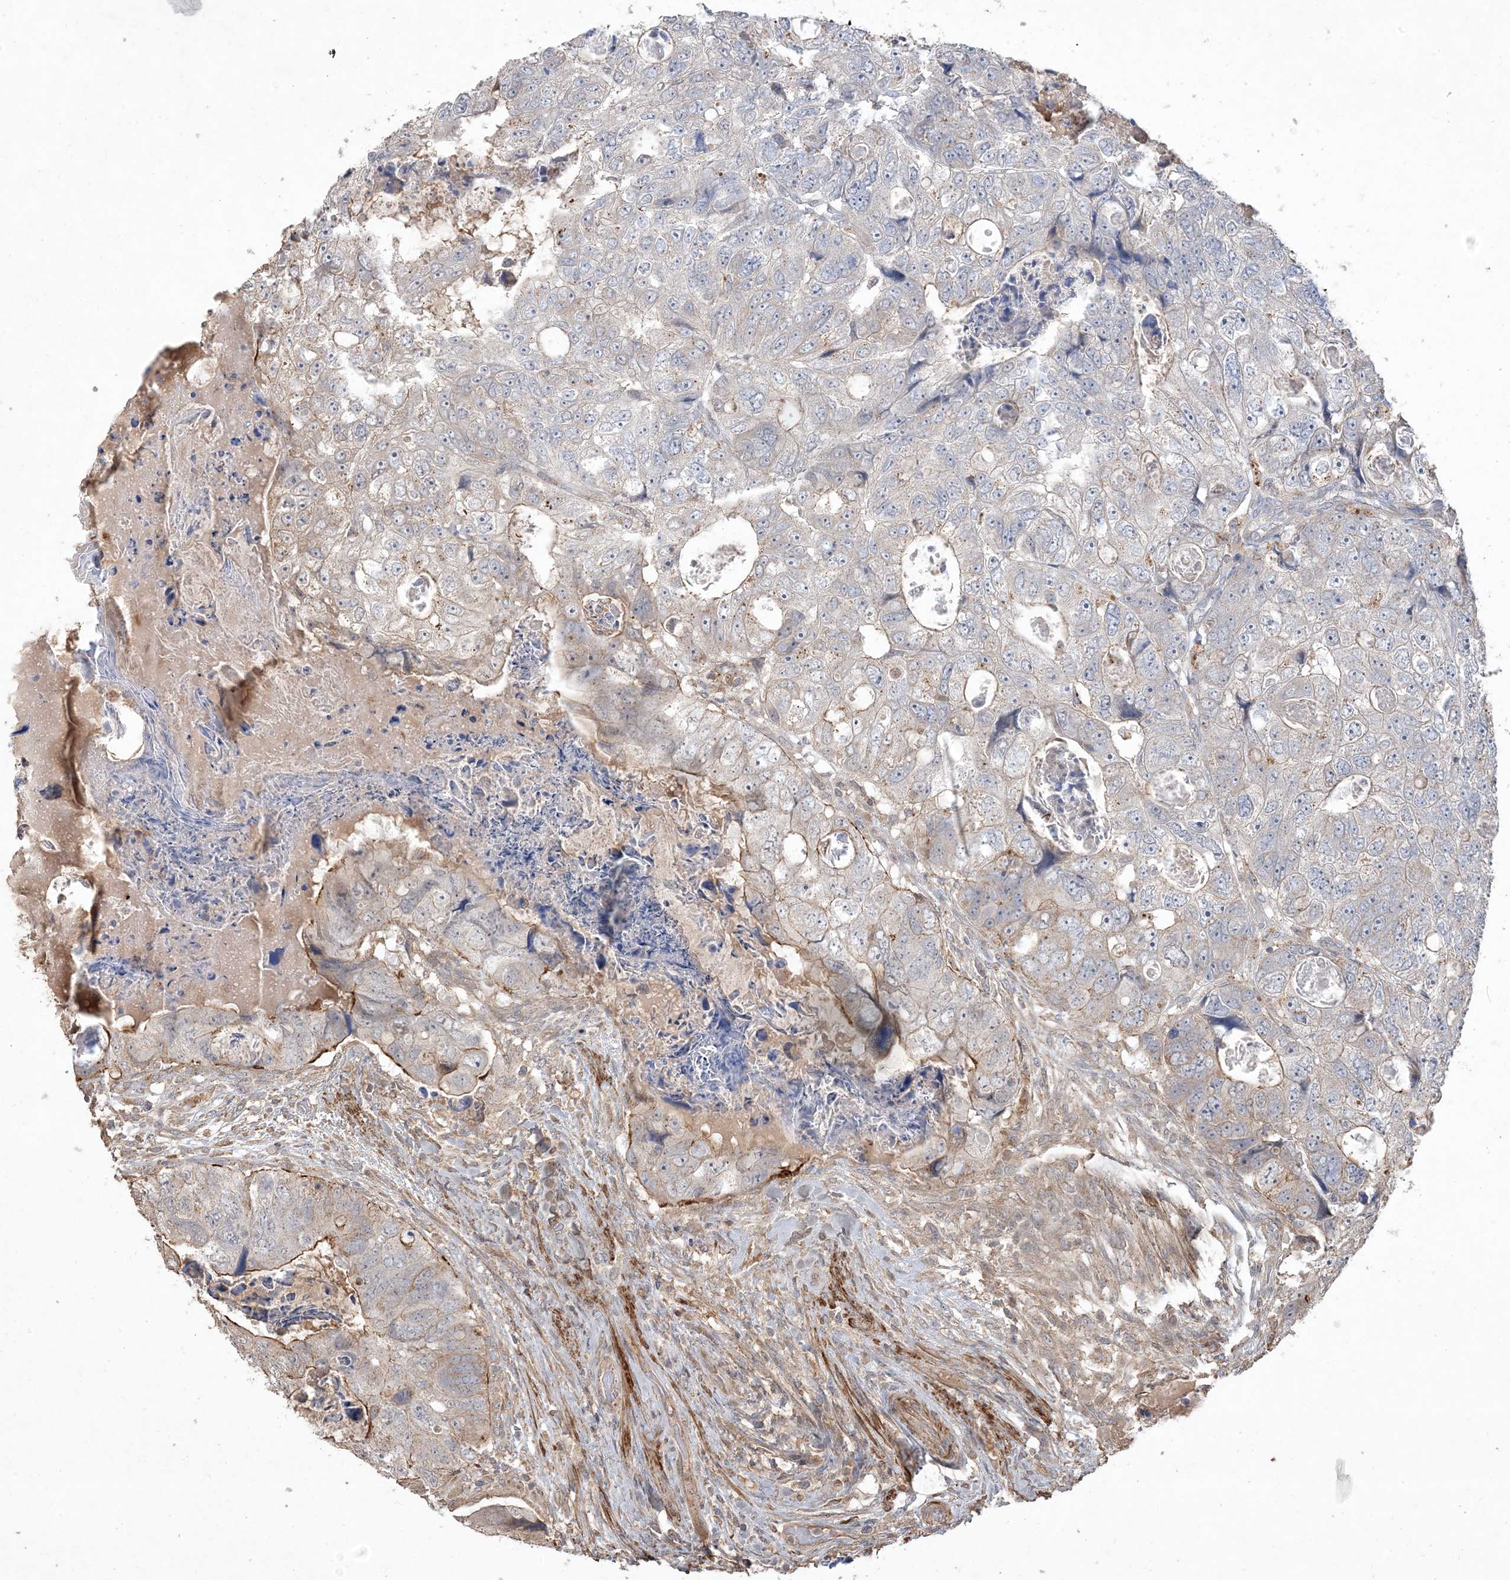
{"staining": {"intensity": "moderate", "quantity": "<25%", "location": "cytoplasmic/membranous"}, "tissue": "colorectal cancer", "cell_type": "Tumor cells", "image_type": "cancer", "snomed": [{"axis": "morphology", "description": "Adenocarcinoma, NOS"}, {"axis": "topography", "description": "Rectum"}], "caption": "A low amount of moderate cytoplasmic/membranous staining is appreciated in about <25% of tumor cells in colorectal adenocarcinoma tissue.", "gene": "PRRT3", "patient": {"sex": "male", "age": 59}}